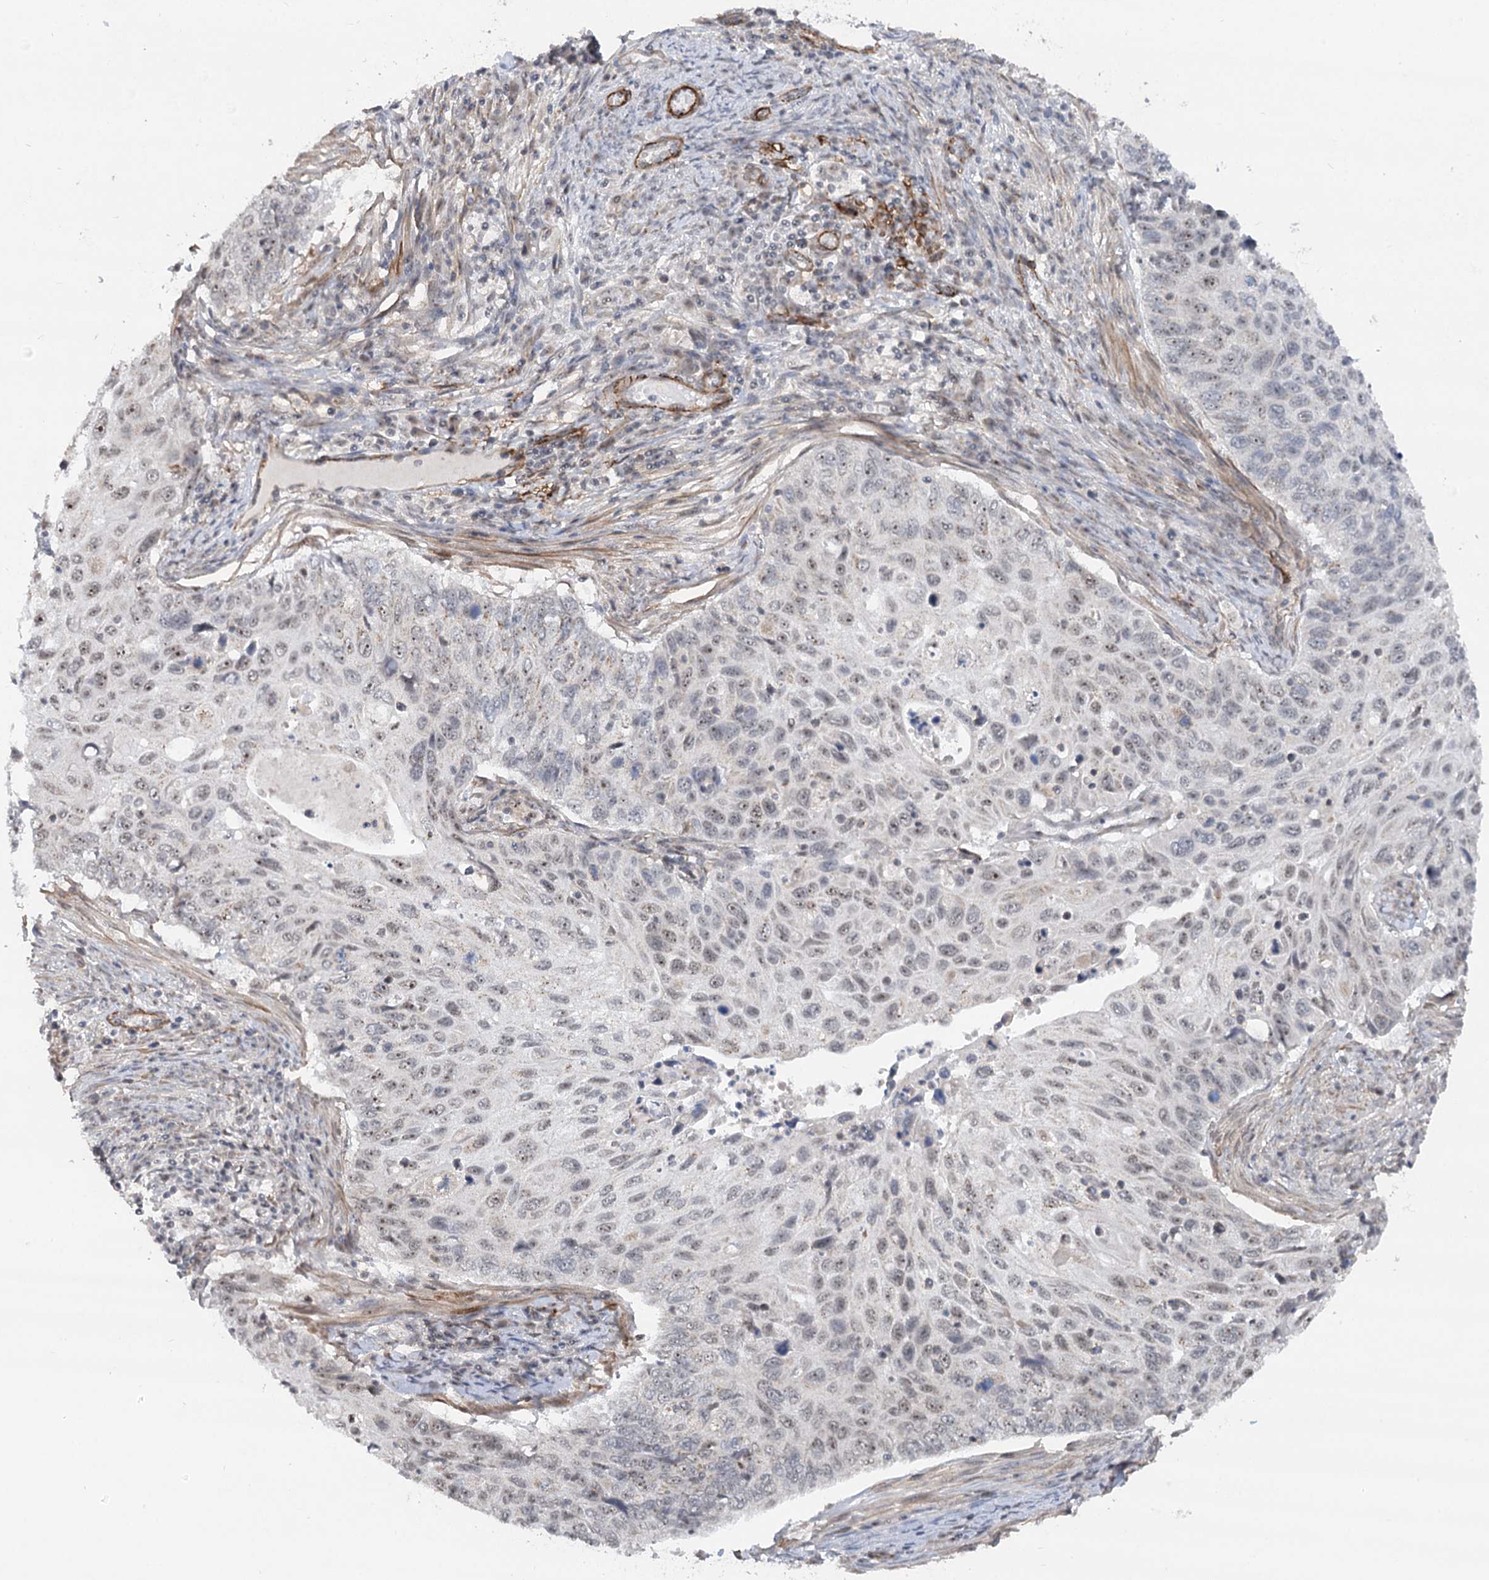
{"staining": {"intensity": "strong", "quantity": "25%-75%", "location": "nuclear"}, "tissue": "cervical cancer", "cell_type": "Tumor cells", "image_type": "cancer", "snomed": [{"axis": "morphology", "description": "Squamous cell carcinoma, NOS"}, {"axis": "topography", "description": "Cervix"}], "caption": "High-power microscopy captured an immunohistochemistry histopathology image of cervical cancer (squamous cell carcinoma), revealing strong nuclear positivity in approximately 25%-75% of tumor cells.", "gene": "GNL3L", "patient": {"sex": "female", "age": 70}}